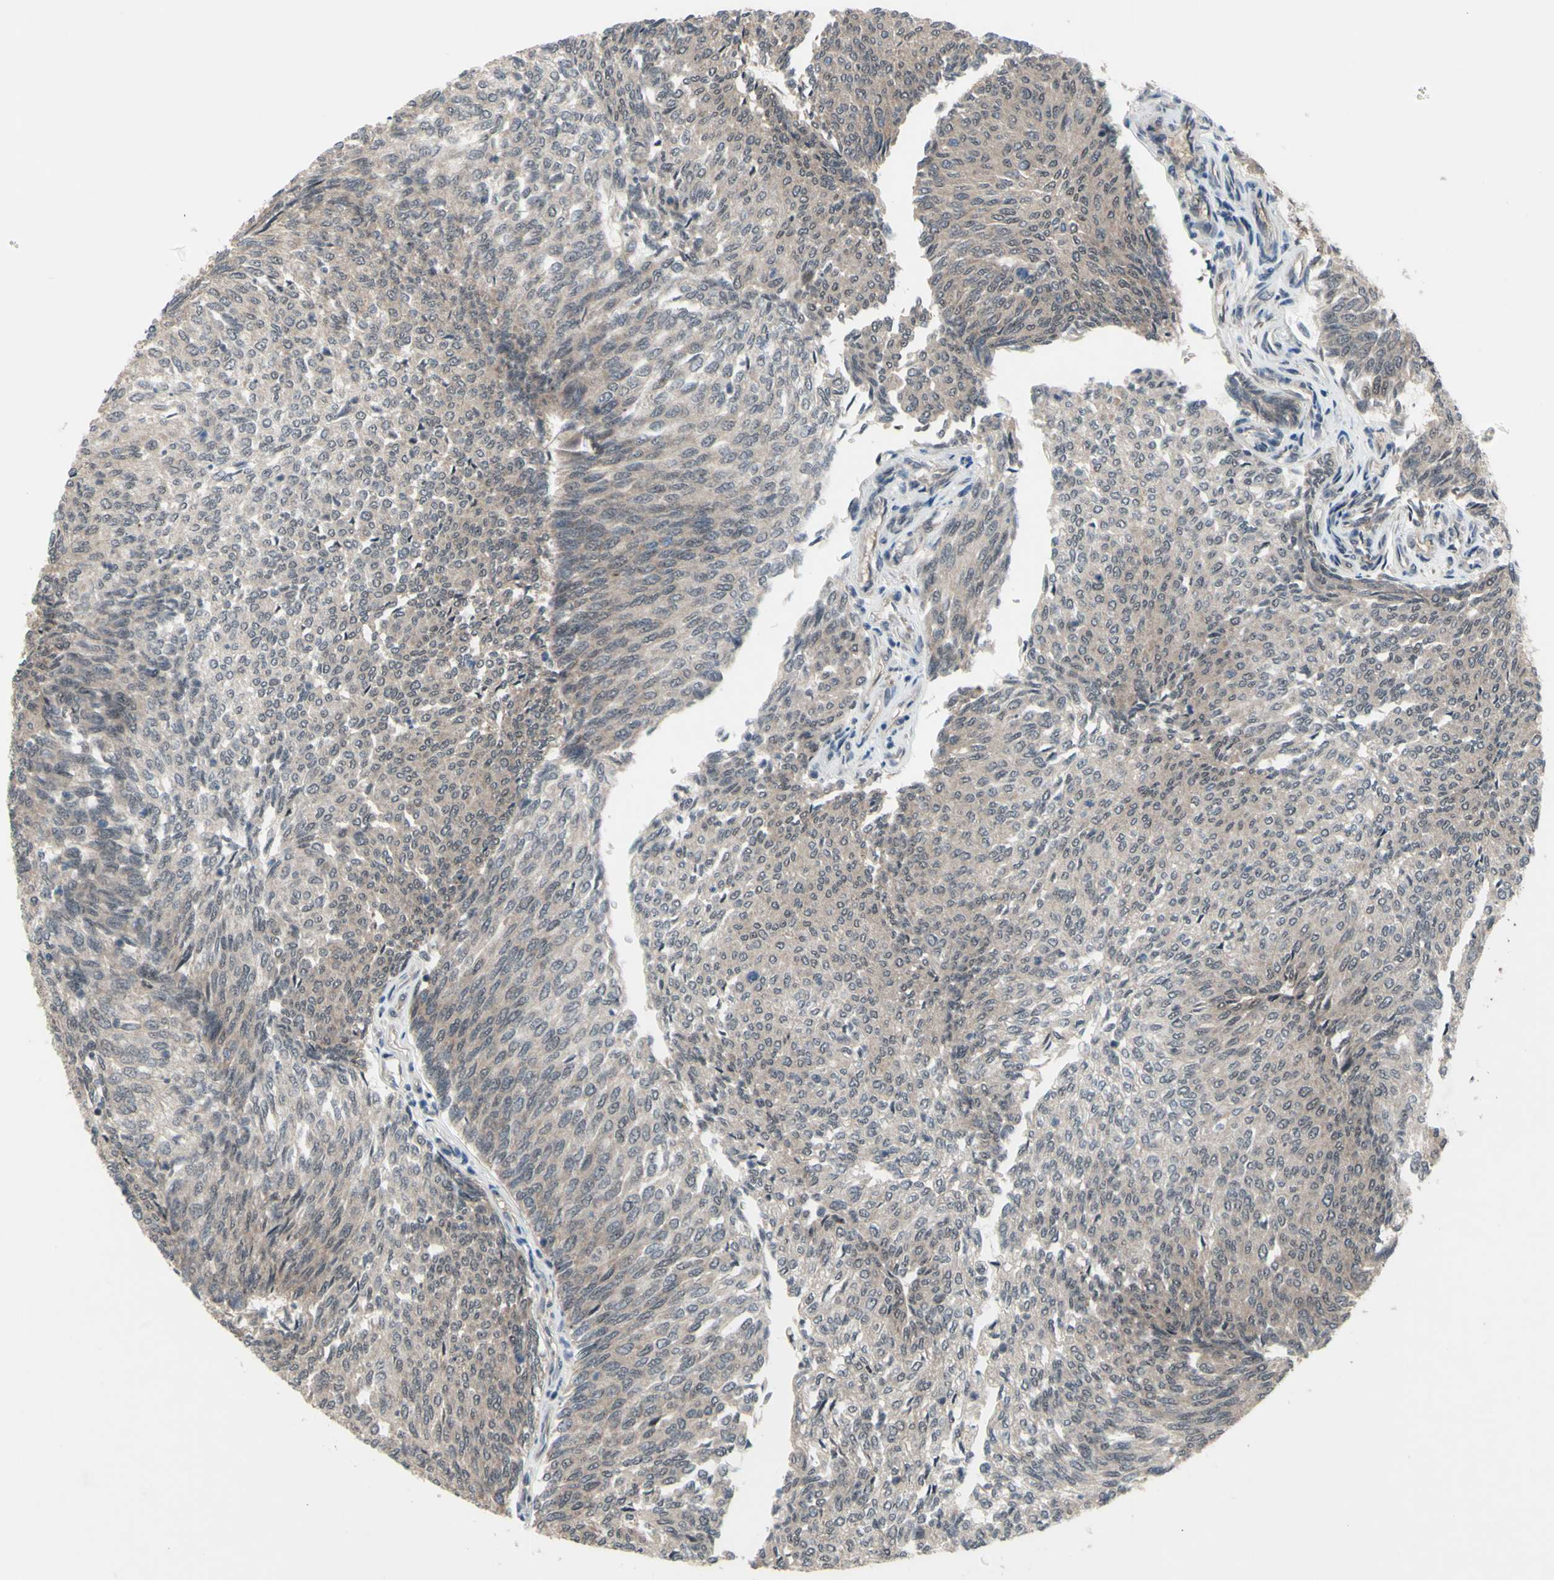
{"staining": {"intensity": "weak", "quantity": ">75%", "location": "cytoplasmic/membranous"}, "tissue": "urothelial cancer", "cell_type": "Tumor cells", "image_type": "cancer", "snomed": [{"axis": "morphology", "description": "Urothelial carcinoma, Low grade"}, {"axis": "topography", "description": "Urinary bladder"}], "caption": "Urothelial carcinoma (low-grade) stained with immunohistochemistry (IHC) exhibits weak cytoplasmic/membranous expression in approximately >75% of tumor cells.", "gene": "TRDMT1", "patient": {"sex": "female", "age": 79}}